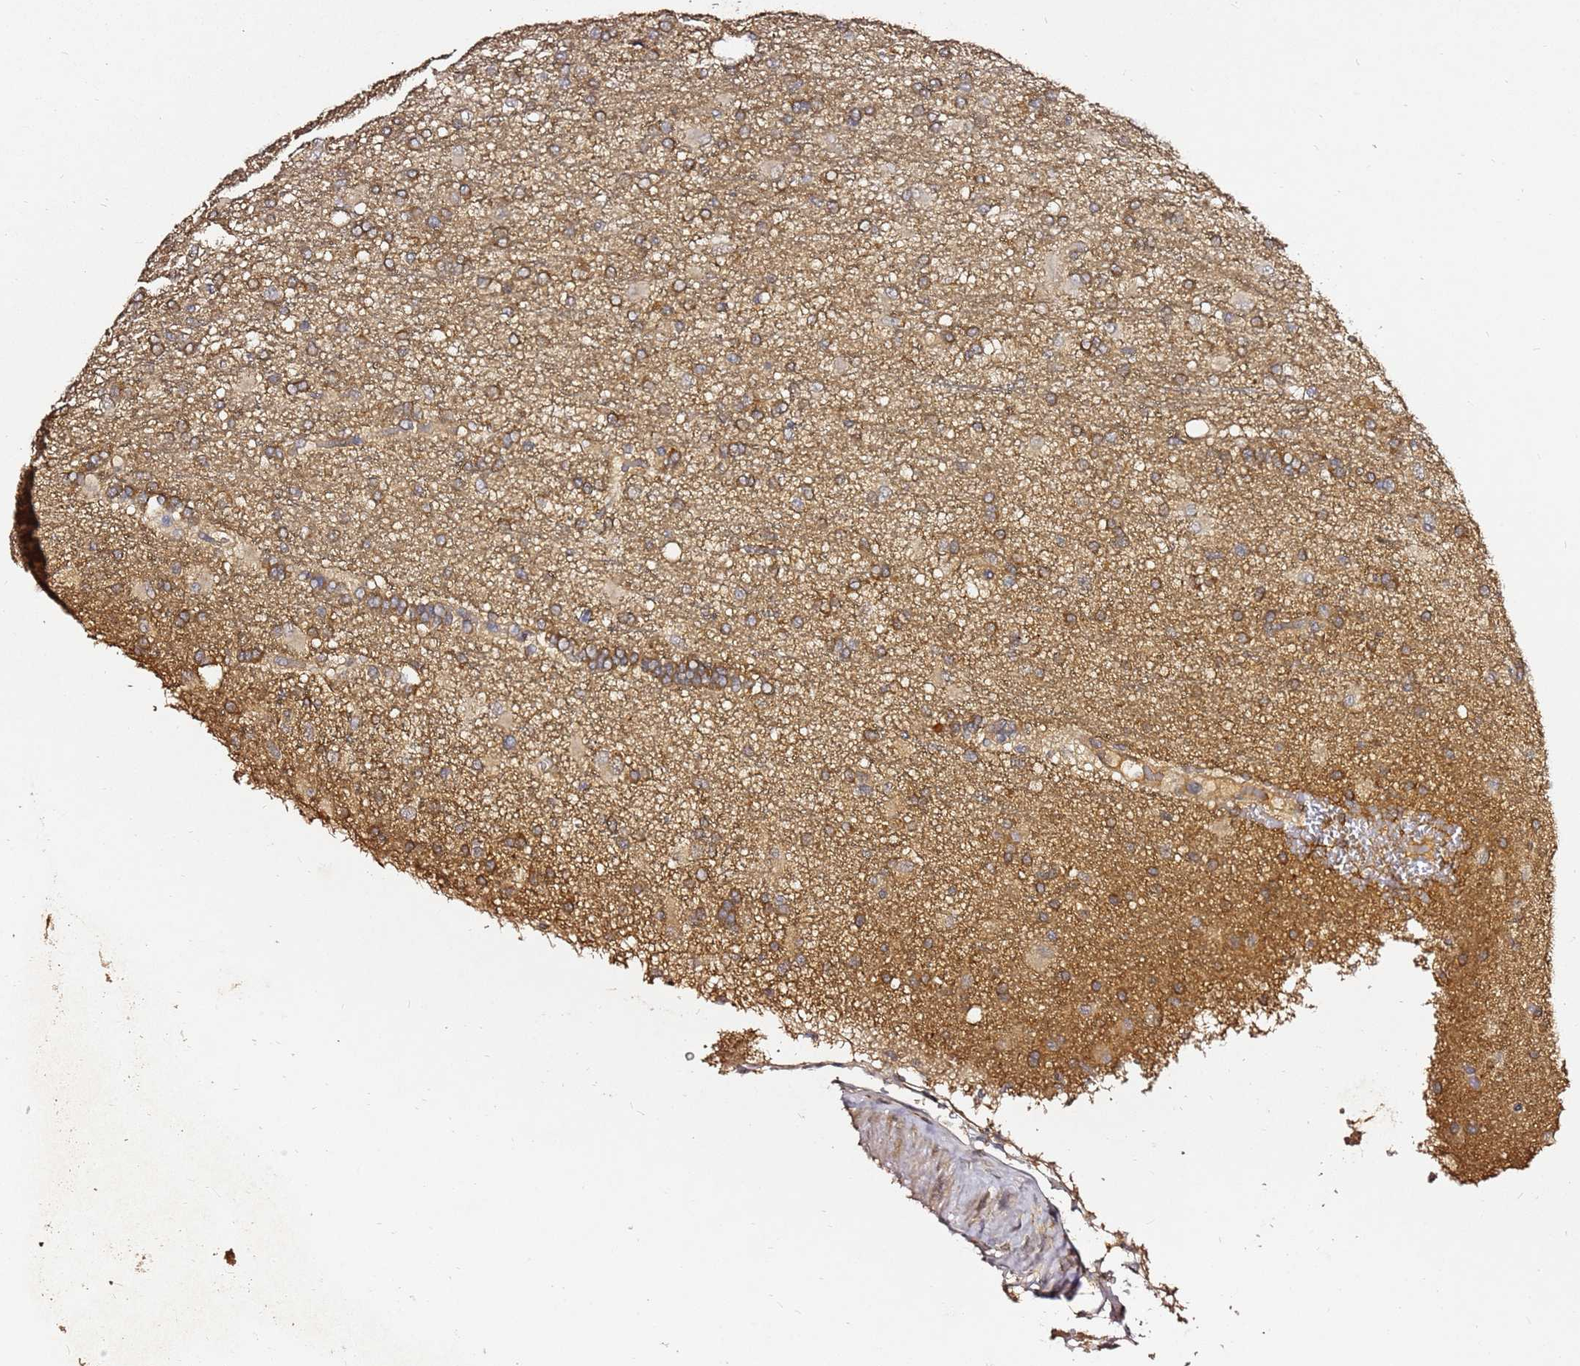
{"staining": {"intensity": "moderate", "quantity": ">75%", "location": "cytoplasmic/membranous"}, "tissue": "glioma", "cell_type": "Tumor cells", "image_type": "cancer", "snomed": [{"axis": "morphology", "description": "Glioma, malignant, High grade"}, {"axis": "topography", "description": "Brain"}], "caption": "The photomicrograph displays staining of high-grade glioma (malignant), revealing moderate cytoplasmic/membranous protein expression (brown color) within tumor cells.", "gene": "C6orf136", "patient": {"sex": "female", "age": 74}}